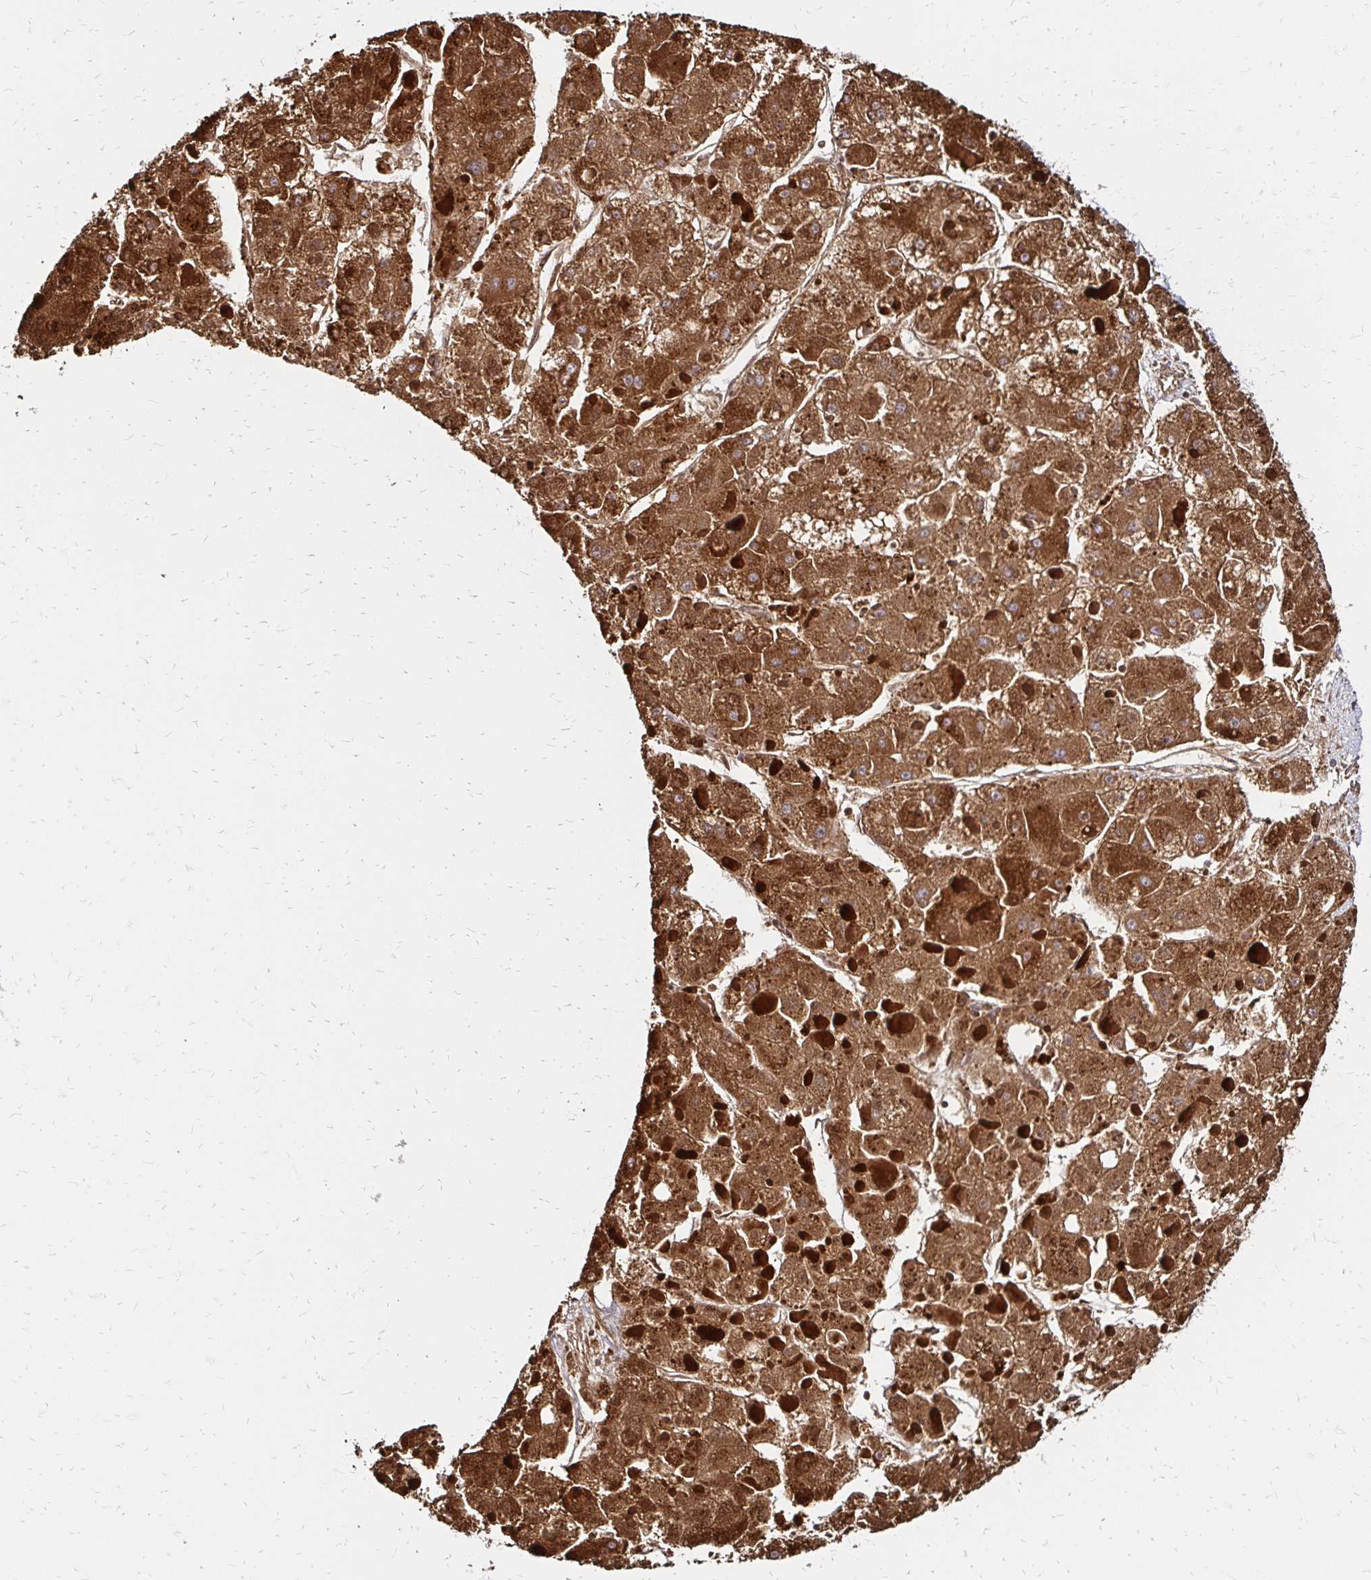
{"staining": {"intensity": "strong", "quantity": ">75%", "location": "cytoplasmic/membranous"}, "tissue": "liver cancer", "cell_type": "Tumor cells", "image_type": "cancer", "snomed": [{"axis": "morphology", "description": "Carcinoma, Hepatocellular, NOS"}, {"axis": "topography", "description": "Liver"}], "caption": "Immunohistochemistry (IHC) histopathology image of human hepatocellular carcinoma (liver) stained for a protein (brown), which demonstrates high levels of strong cytoplasmic/membranous staining in approximately >75% of tumor cells.", "gene": "ZW10", "patient": {"sex": "female", "age": 73}}